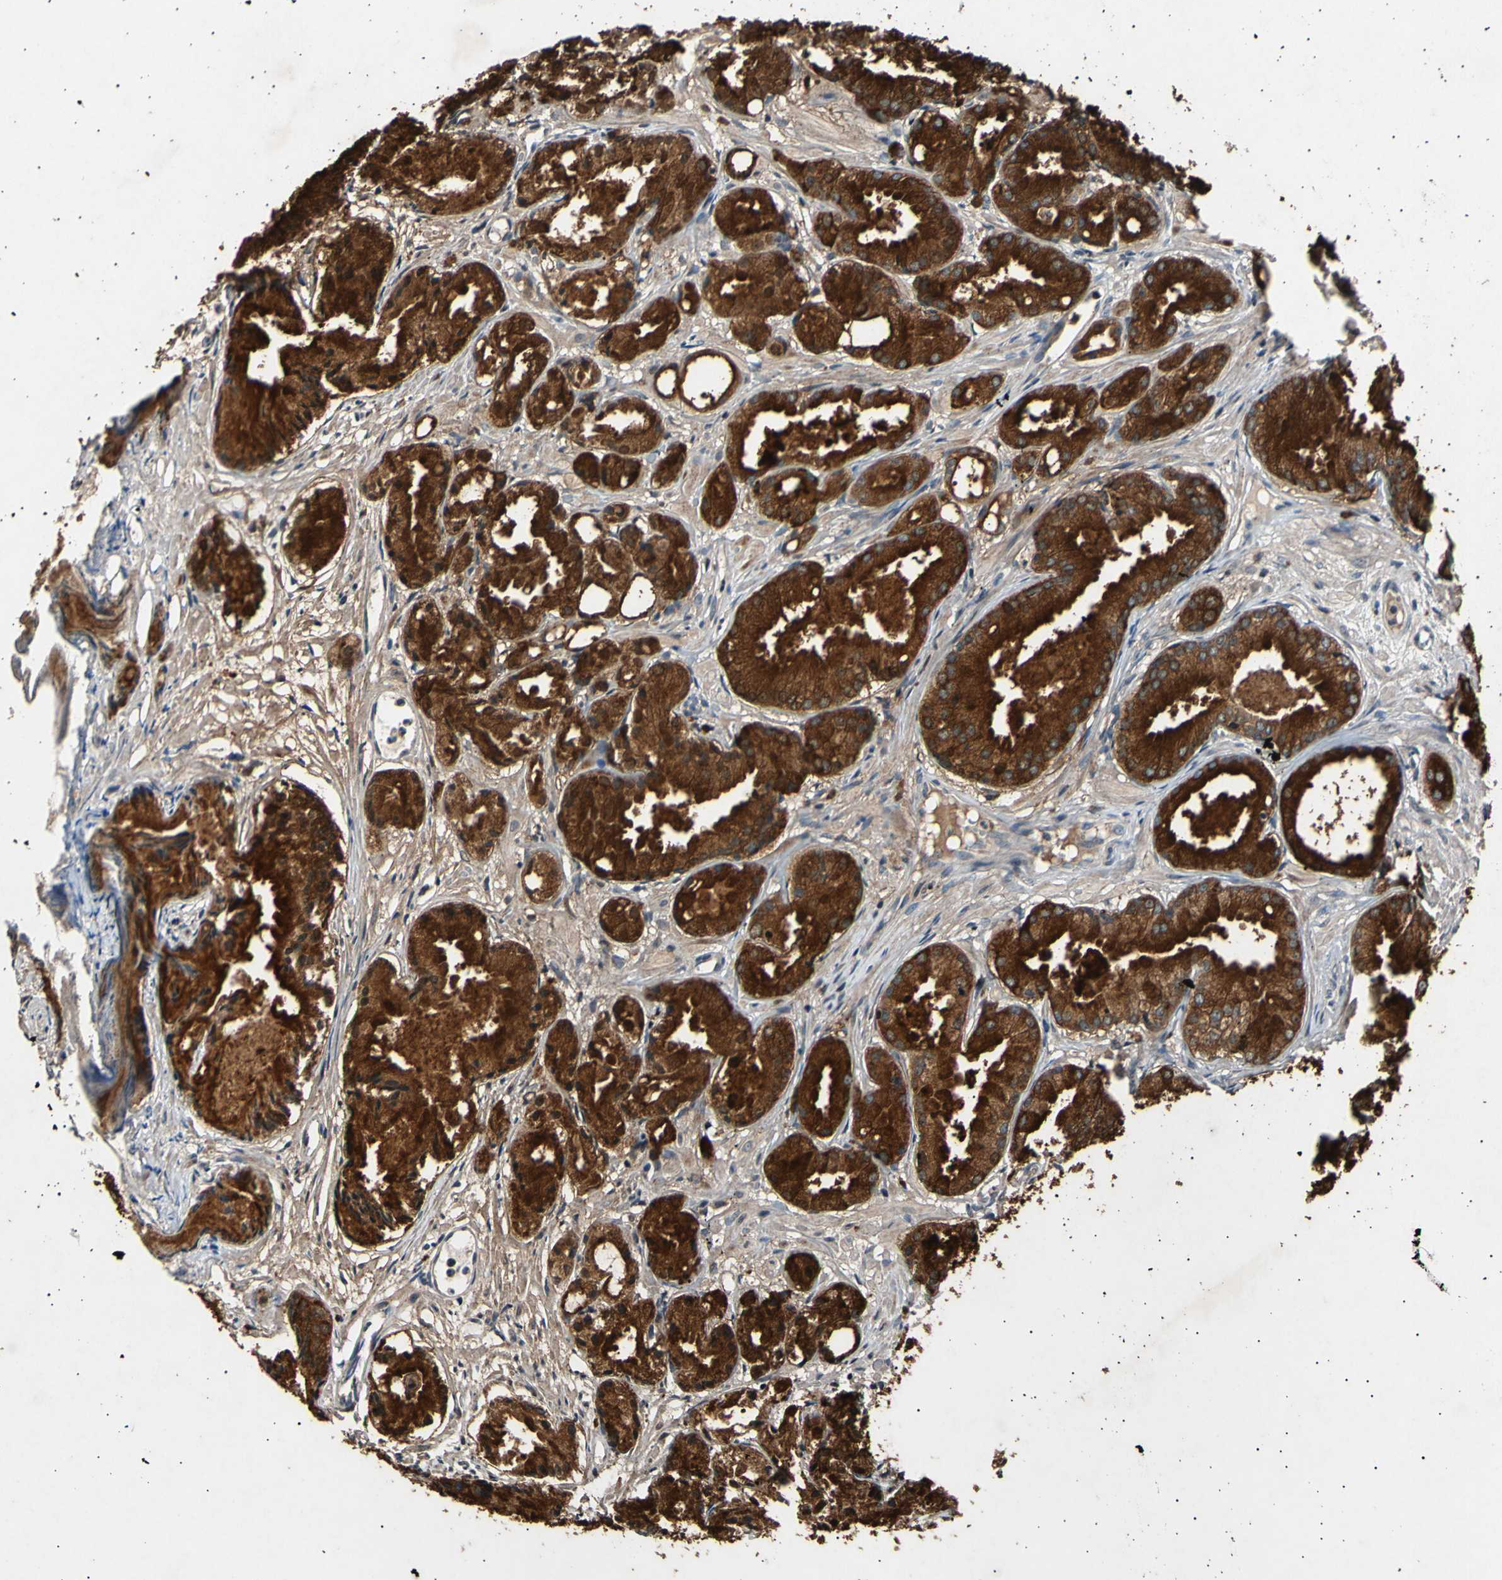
{"staining": {"intensity": "strong", "quantity": ">75%", "location": "cytoplasmic/membranous"}, "tissue": "prostate cancer", "cell_type": "Tumor cells", "image_type": "cancer", "snomed": [{"axis": "morphology", "description": "Adenocarcinoma, Low grade"}, {"axis": "topography", "description": "Prostate"}], "caption": "An IHC micrograph of neoplastic tissue is shown. Protein staining in brown labels strong cytoplasmic/membranous positivity in prostate cancer within tumor cells.", "gene": "ADCY3", "patient": {"sex": "male", "age": 72}}